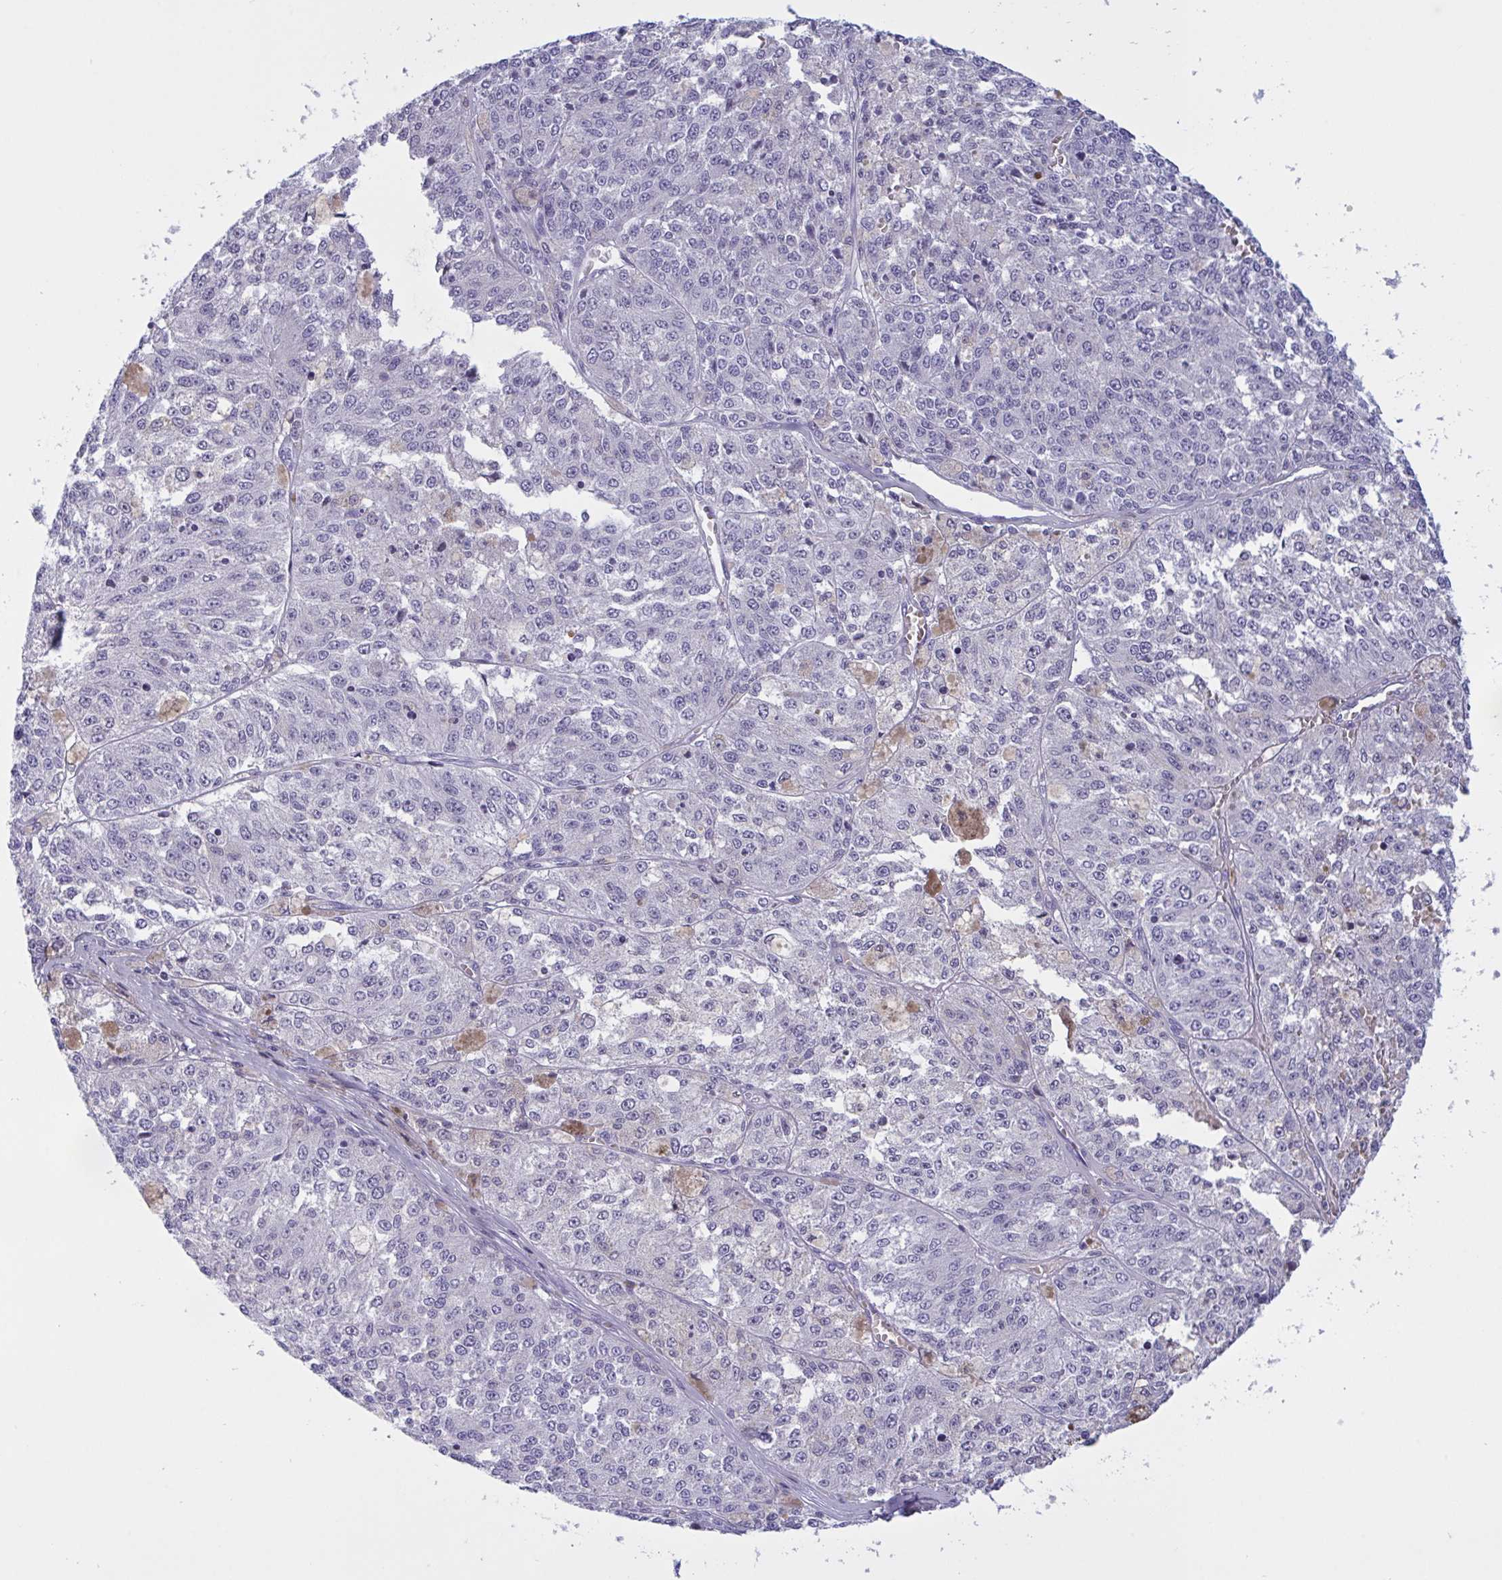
{"staining": {"intensity": "negative", "quantity": "none", "location": "none"}, "tissue": "melanoma", "cell_type": "Tumor cells", "image_type": "cancer", "snomed": [{"axis": "morphology", "description": "Malignant melanoma, Metastatic site"}, {"axis": "topography", "description": "Lymph node"}], "caption": "Histopathology image shows no protein positivity in tumor cells of melanoma tissue.", "gene": "OXLD1", "patient": {"sex": "female", "age": 64}}